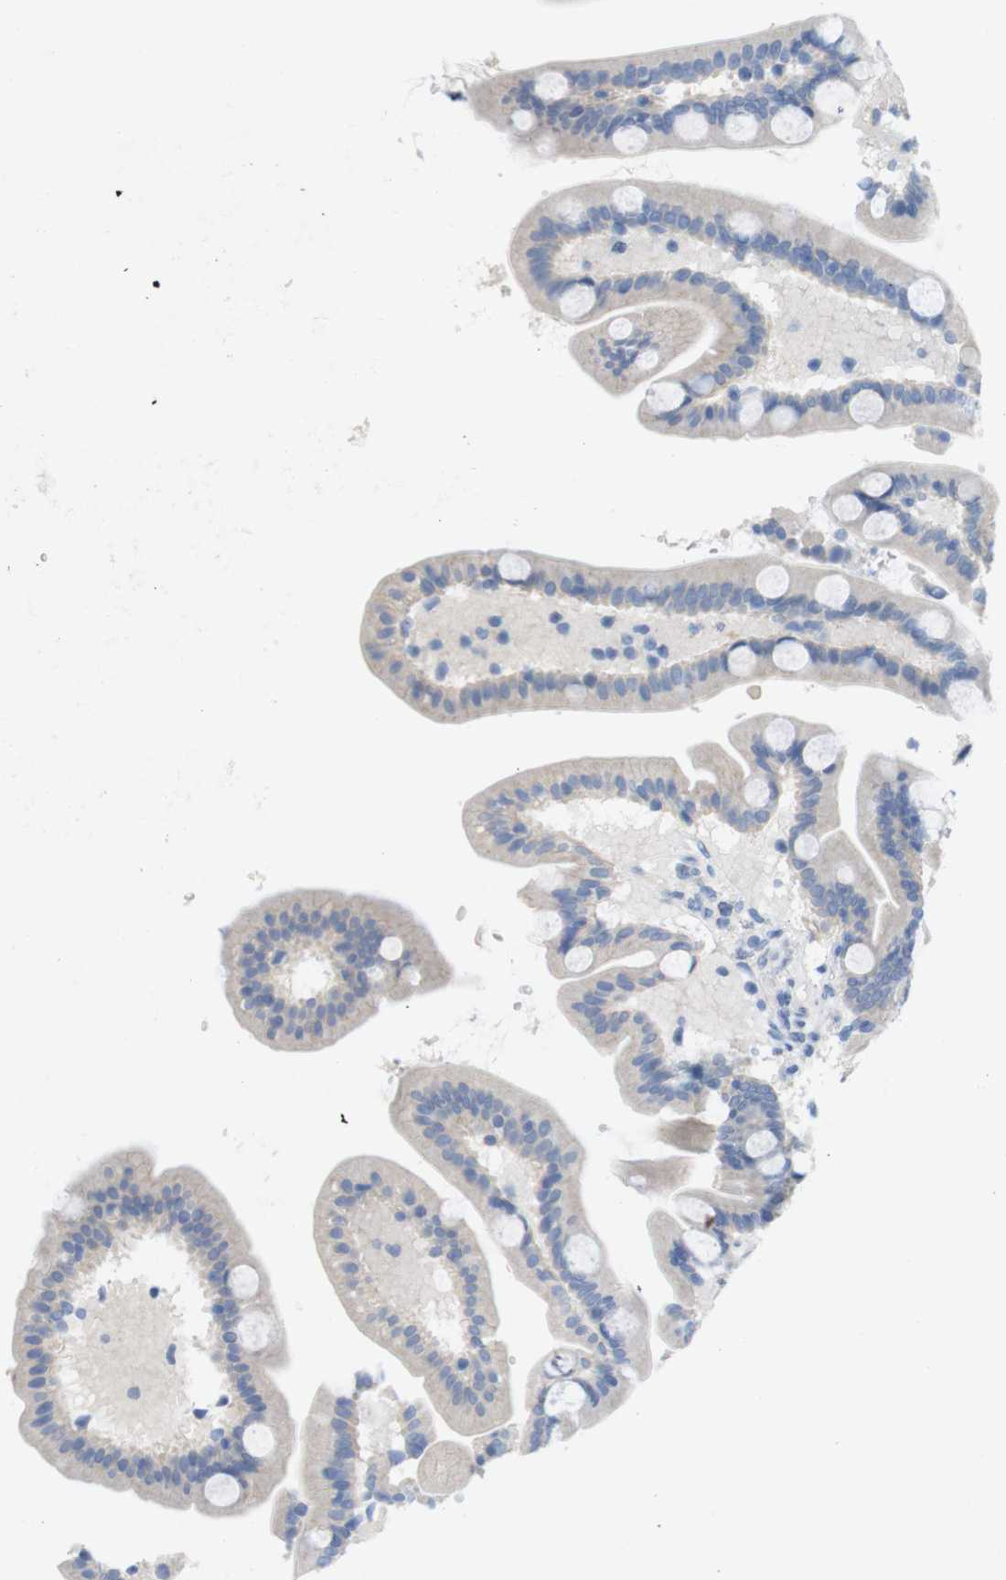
{"staining": {"intensity": "negative", "quantity": "none", "location": "none"}, "tissue": "duodenum", "cell_type": "Glandular cells", "image_type": "normal", "snomed": [{"axis": "morphology", "description": "Normal tissue, NOS"}, {"axis": "topography", "description": "Duodenum"}], "caption": "High power microscopy histopathology image of an immunohistochemistry micrograph of normal duodenum, revealing no significant positivity in glandular cells. (DAB IHC with hematoxylin counter stain).", "gene": "TSPAN14", "patient": {"sex": "male", "age": 54}}